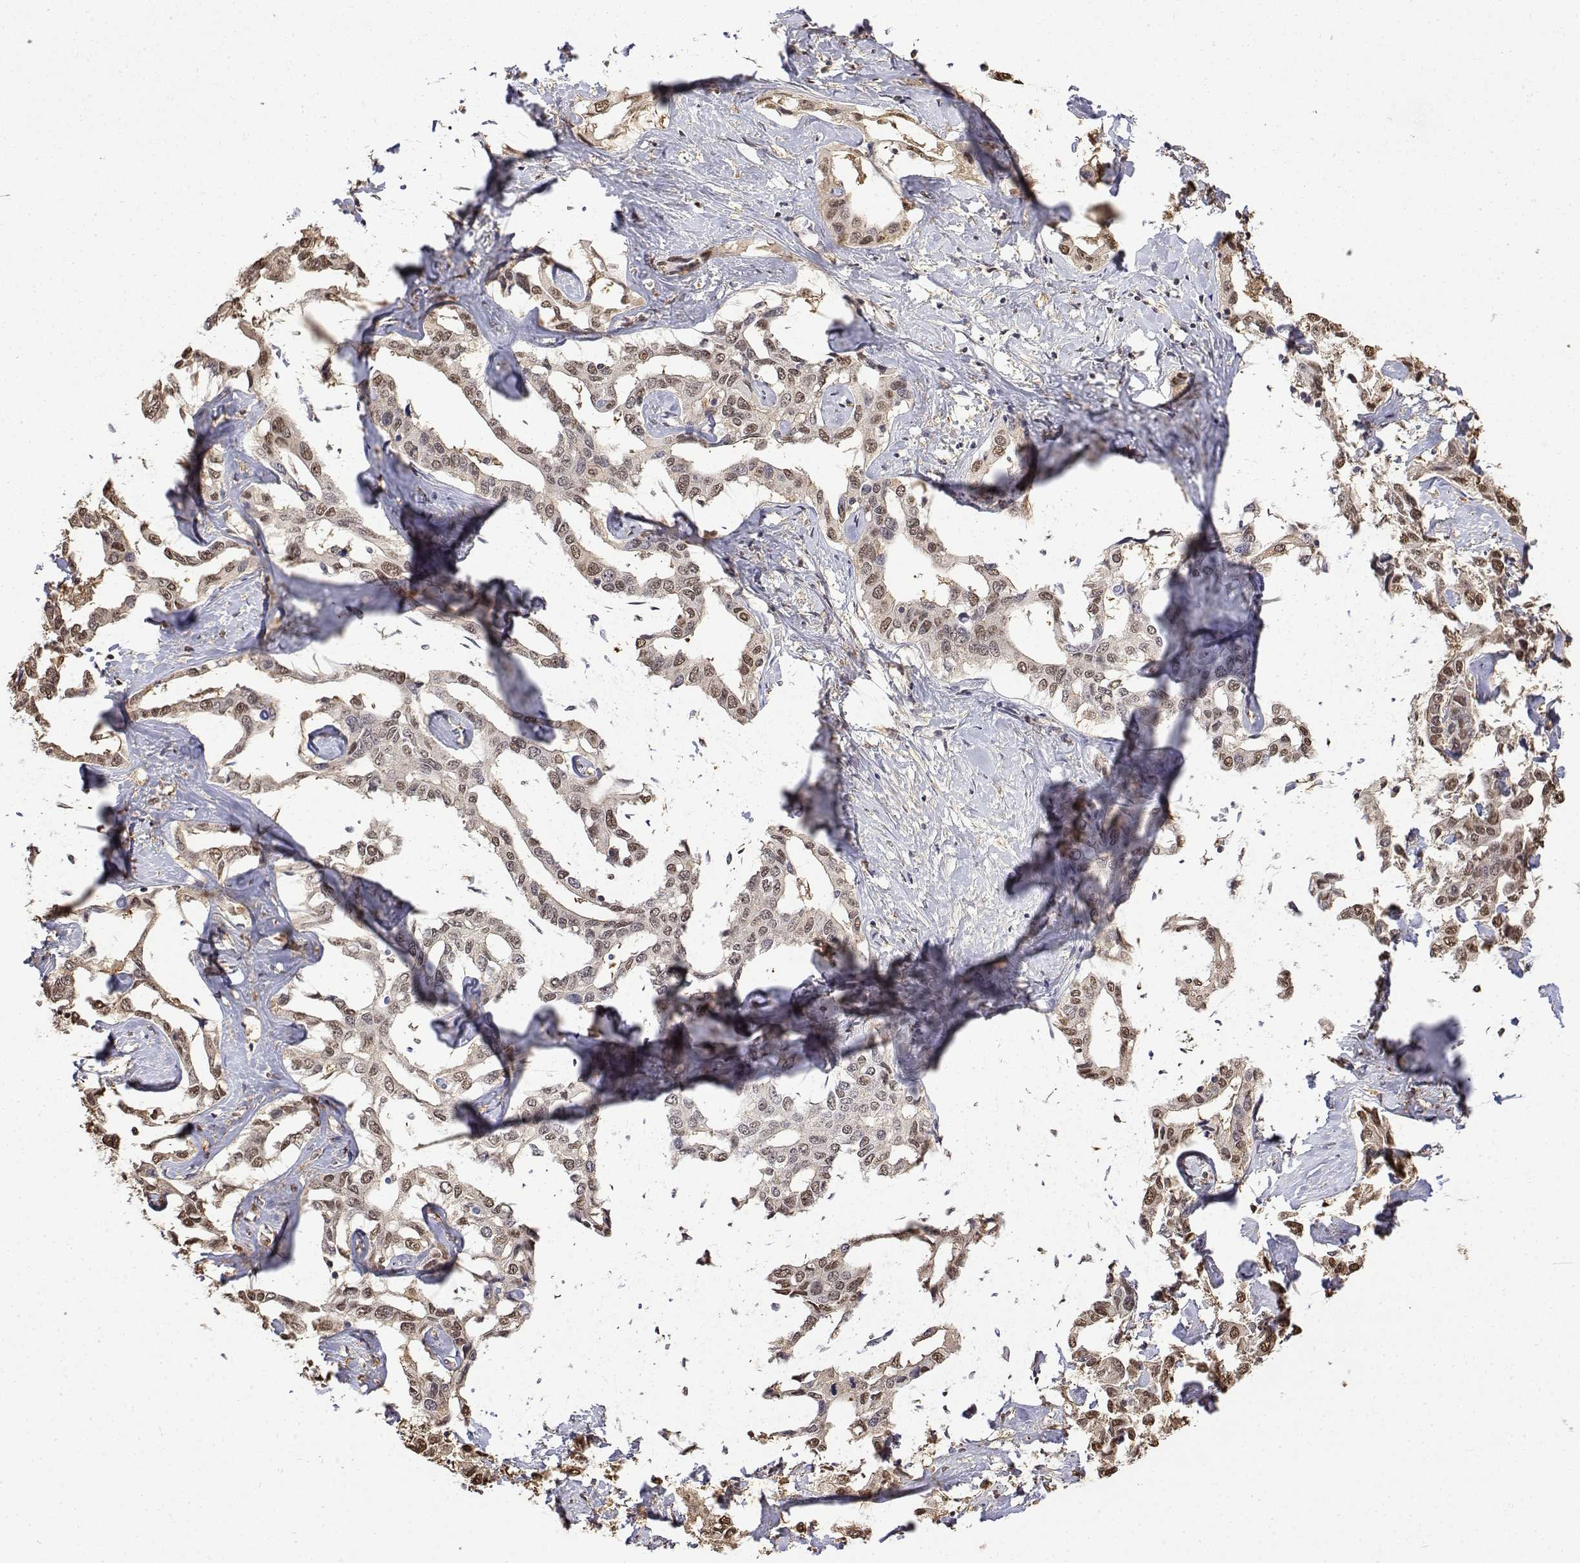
{"staining": {"intensity": "moderate", "quantity": ">75%", "location": "nuclear"}, "tissue": "liver cancer", "cell_type": "Tumor cells", "image_type": "cancer", "snomed": [{"axis": "morphology", "description": "Cholangiocarcinoma"}, {"axis": "topography", "description": "Liver"}], "caption": "Immunohistochemistry histopathology image of liver cancer stained for a protein (brown), which displays medium levels of moderate nuclear staining in about >75% of tumor cells.", "gene": "TPI1", "patient": {"sex": "male", "age": 59}}